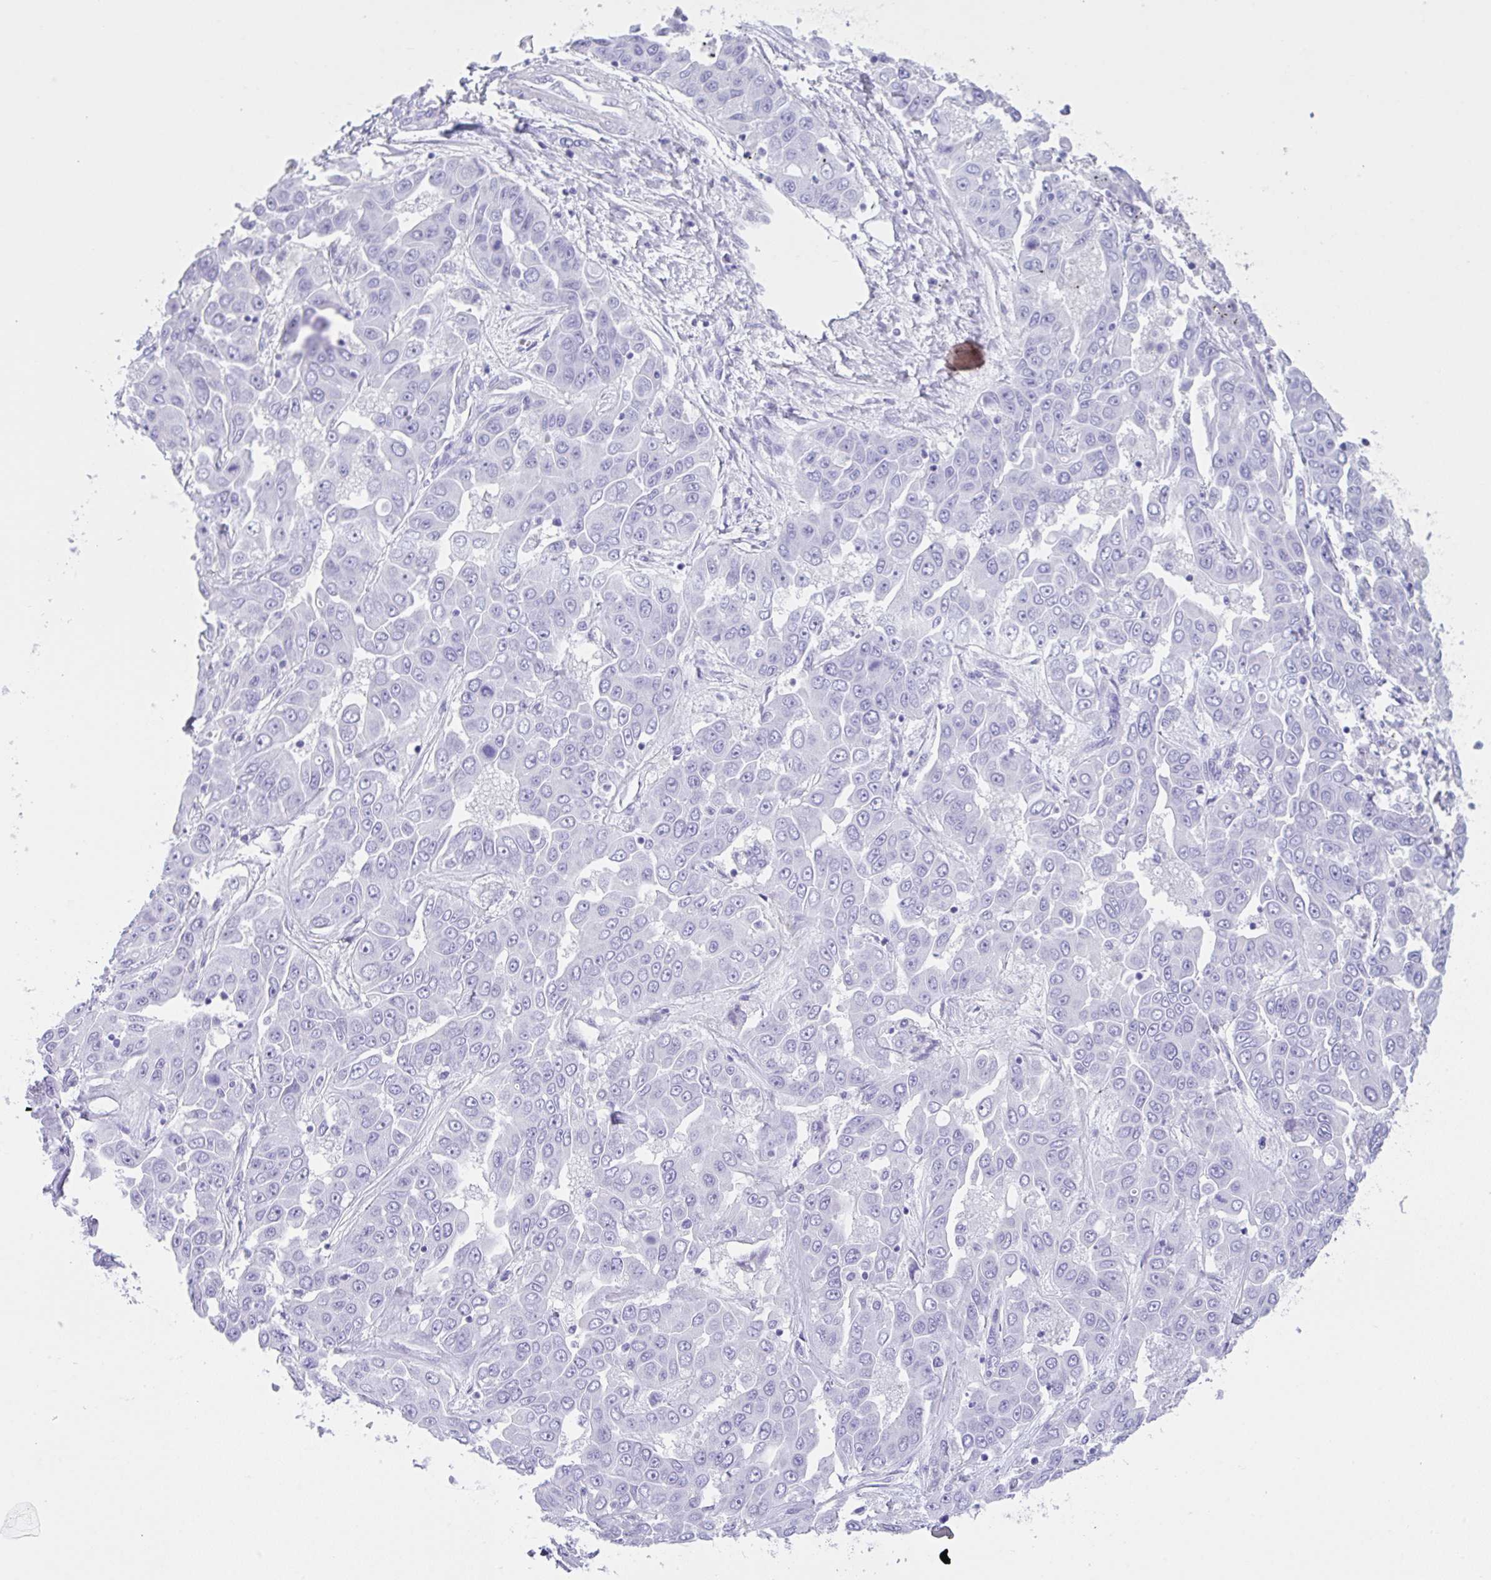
{"staining": {"intensity": "negative", "quantity": "none", "location": "none"}, "tissue": "liver cancer", "cell_type": "Tumor cells", "image_type": "cancer", "snomed": [{"axis": "morphology", "description": "Cholangiocarcinoma"}, {"axis": "topography", "description": "Liver"}], "caption": "DAB immunohistochemical staining of liver cancer exhibits no significant positivity in tumor cells.", "gene": "CPA1", "patient": {"sex": "female", "age": 52}}